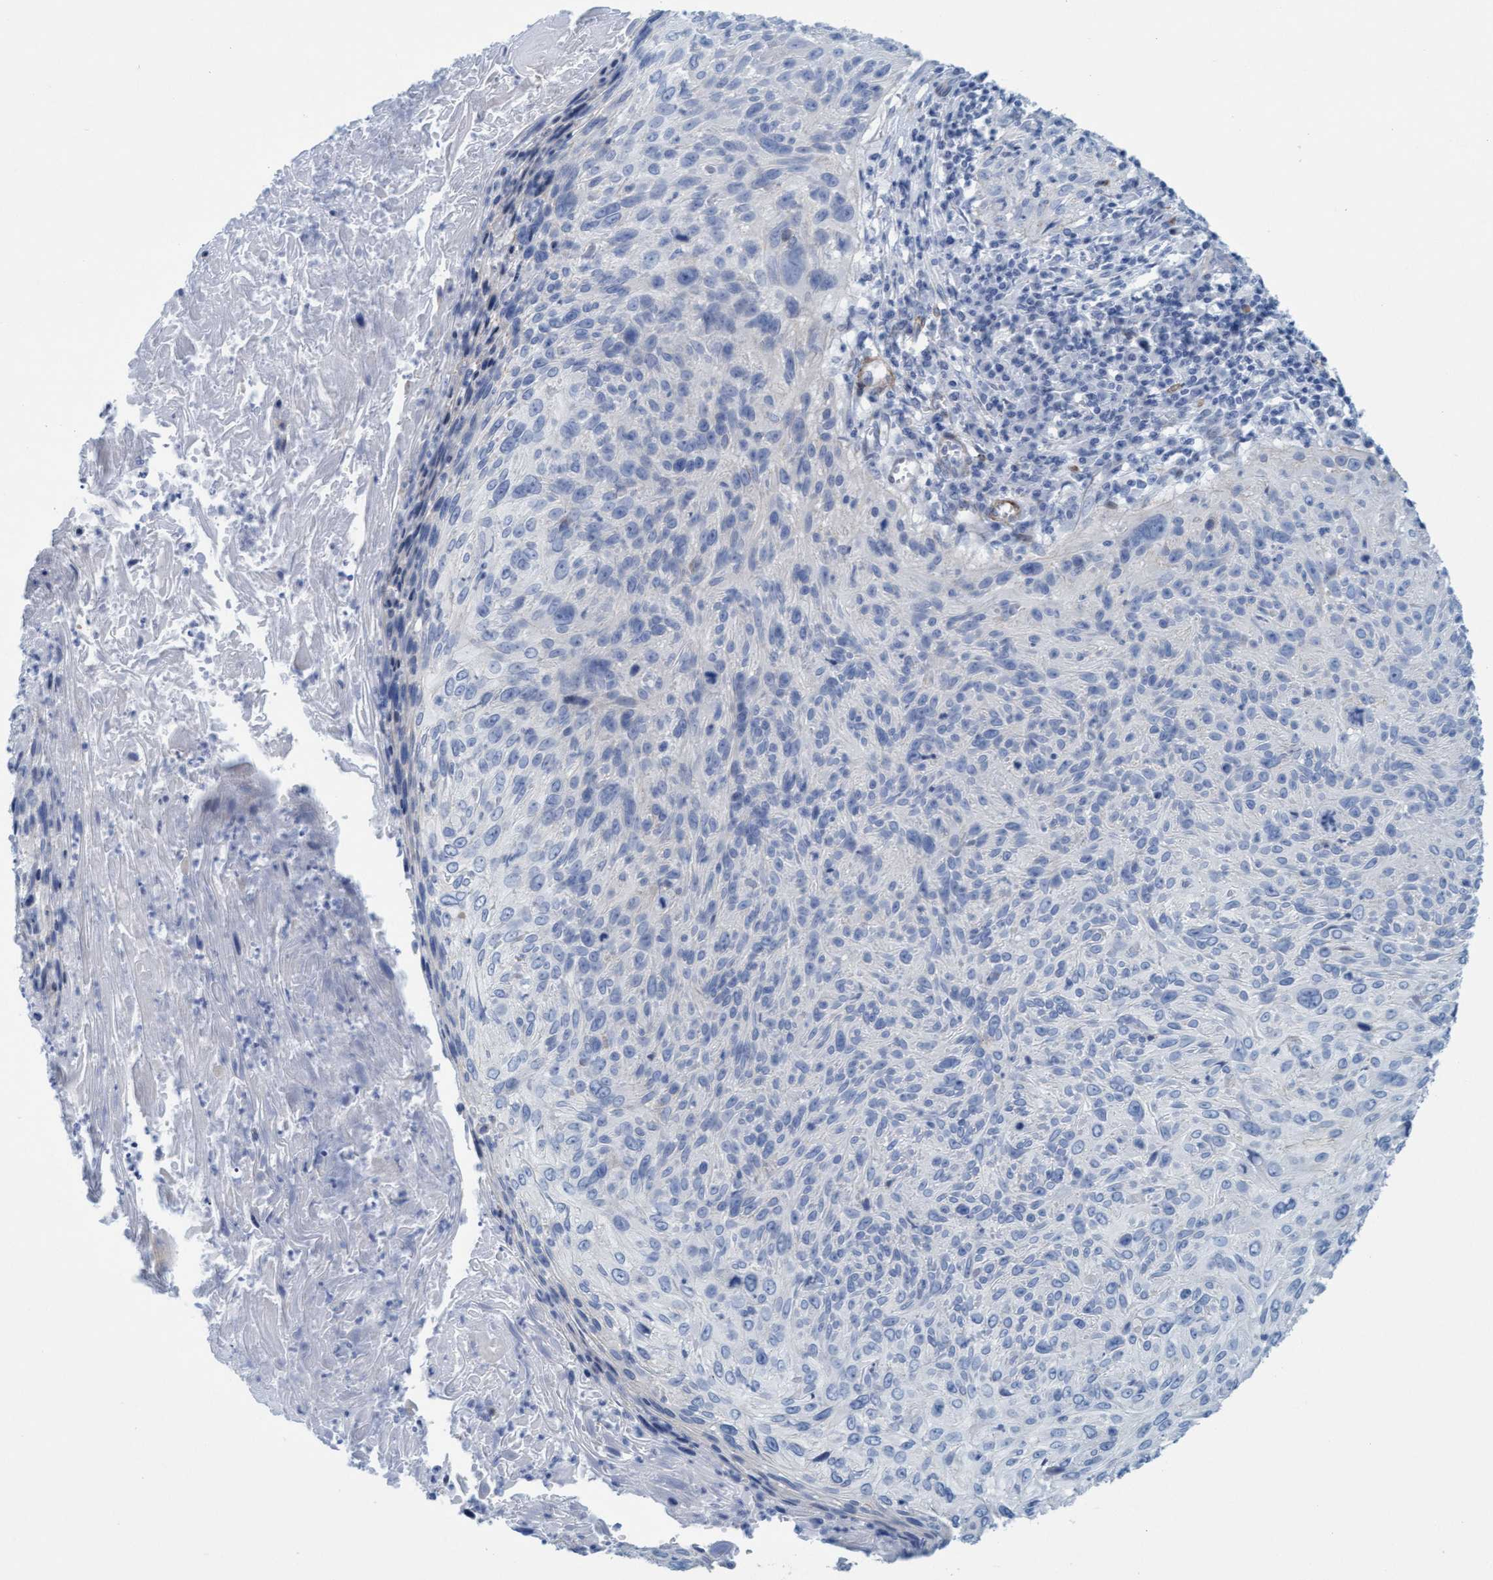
{"staining": {"intensity": "negative", "quantity": "none", "location": "none"}, "tissue": "cervical cancer", "cell_type": "Tumor cells", "image_type": "cancer", "snomed": [{"axis": "morphology", "description": "Squamous cell carcinoma, NOS"}, {"axis": "topography", "description": "Cervix"}], "caption": "Immunohistochemistry (IHC) micrograph of neoplastic tissue: cervical squamous cell carcinoma stained with DAB (3,3'-diaminobenzidine) exhibits no significant protein staining in tumor cells.", "gene": "MTFR1", "patient": {"sex": "female", "age": 51}}